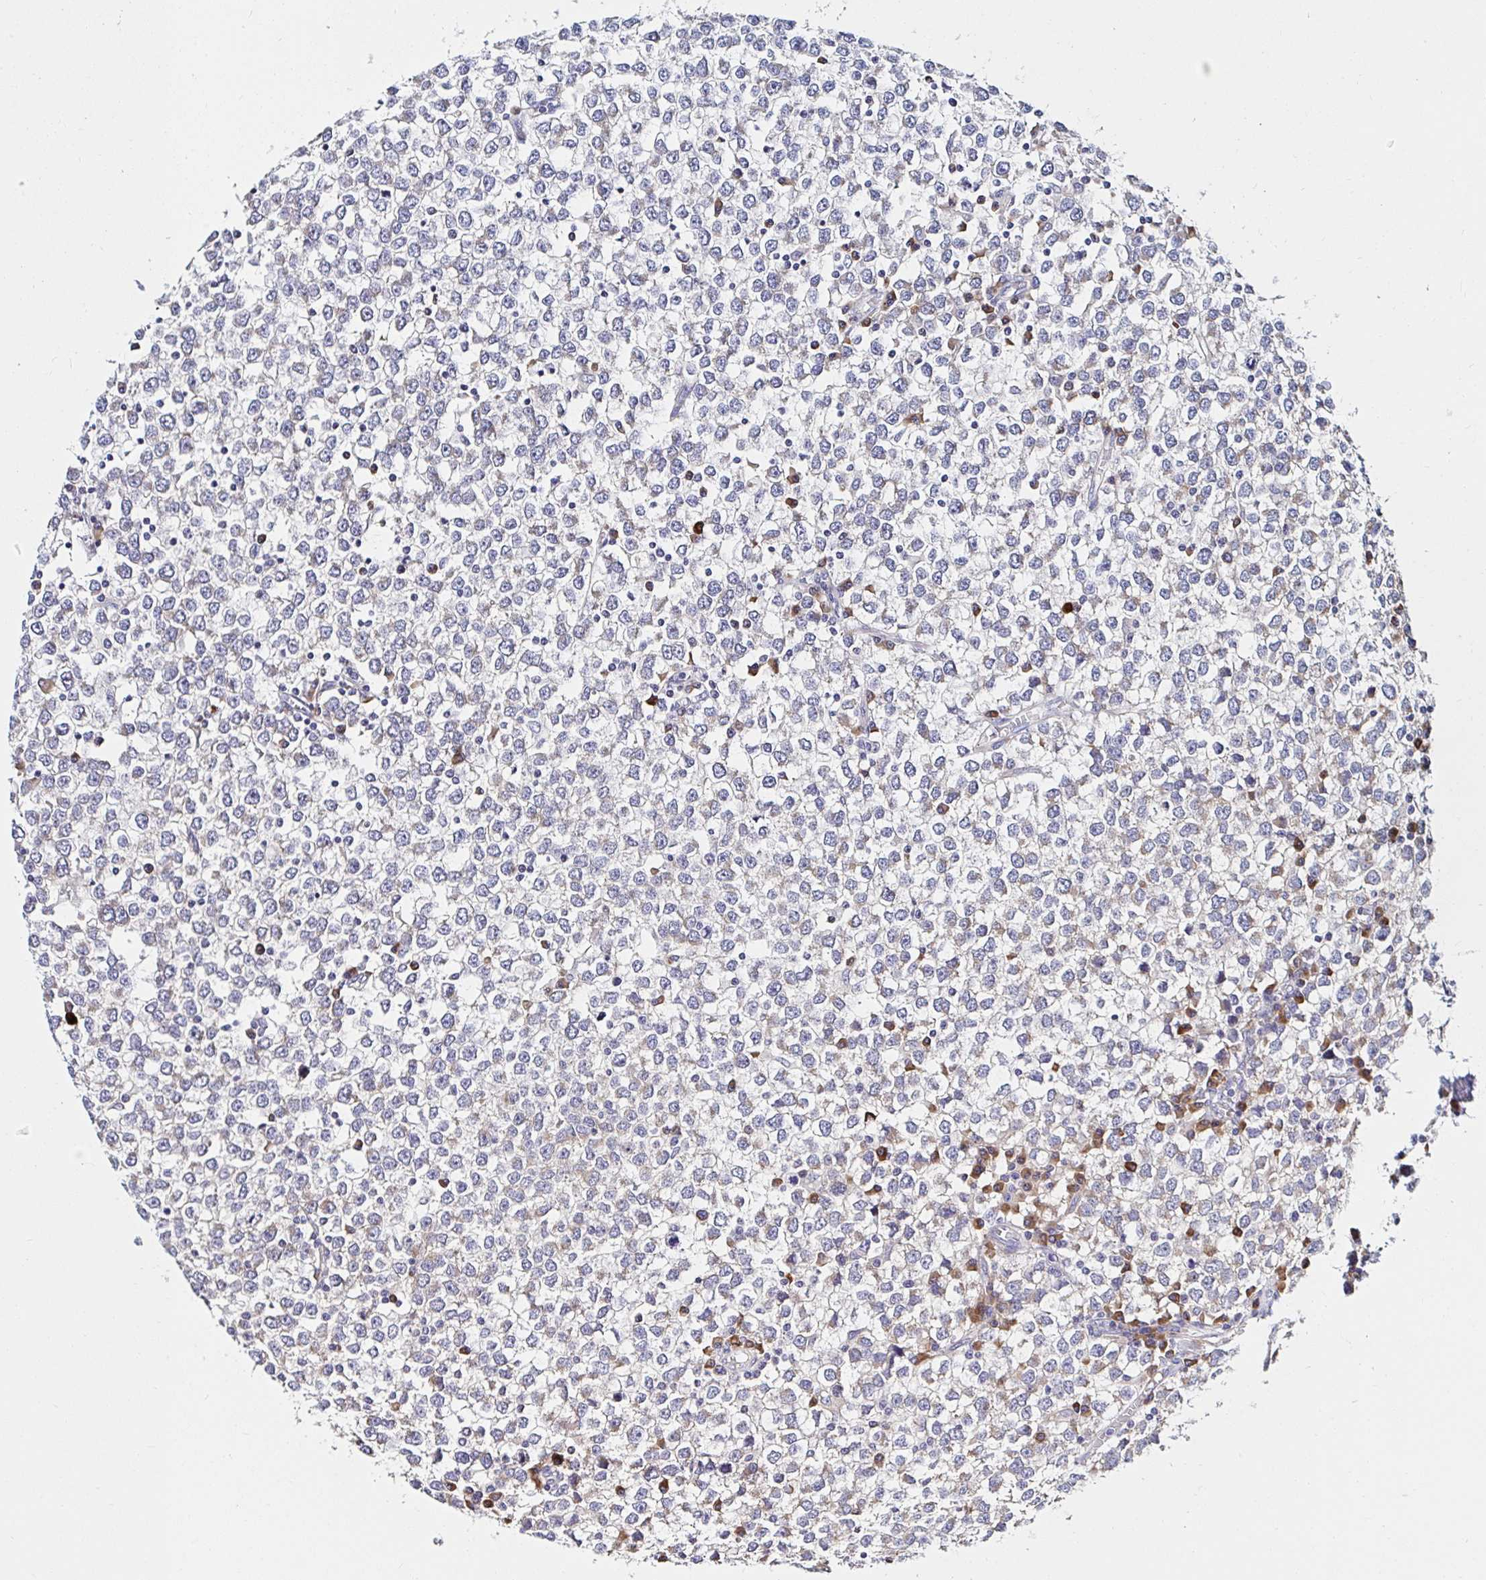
{"staining": {"intensity": "negative", "quantity": "none", "location": "none"}, "tissue": "testis cancer", "cell_type": "Tumor cells", "image_type": "cancer", "snomed": [{"axis": "morphology", "description": "Seminoma, NOS"}, {"axis": "topography", "description": "Testis"}], "caption": "Immunohistochemistry of human testis seminoma reveals no expression in tumor cells.", "gene": "VSIG2", "patient": {"sex": "male", "age": 65}}